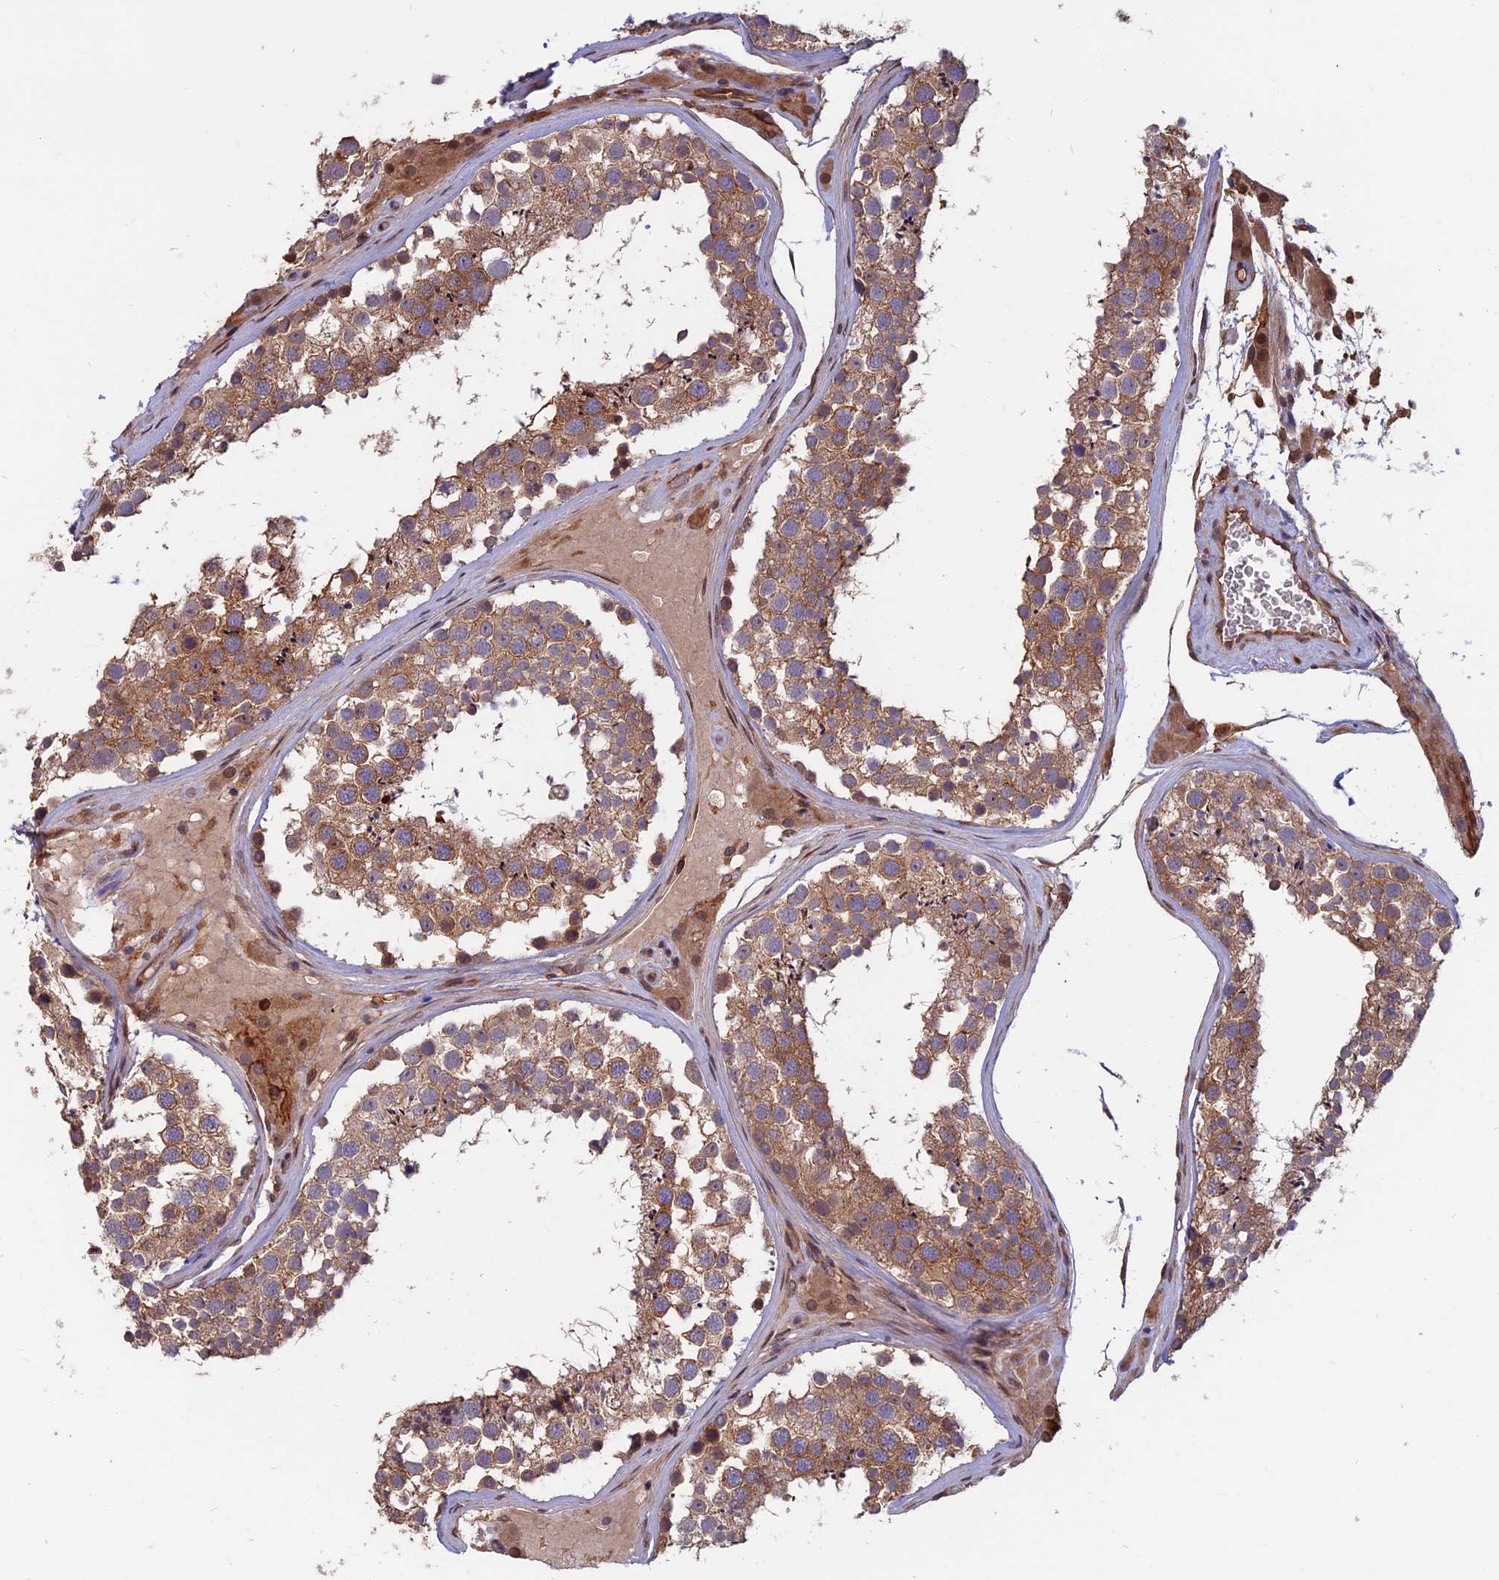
{"staining": {"intensity": "moderate", "quantity": ">75%", "location": "cytoplasmic/membranous"}, "tissue": "testis", "cell_type": "Cells in seminiferous ducts", "image_type": "normal", "snomed": [{"axis": "morphology", "description": "Normal tissue, NOS"}, {"axis": "topography", "description": "Testis"}], "caption": "High-power microscopy captured an IHC micrograph of unremarkable testis, revealing moderate cytoplasmic/membranous positivity in approximately >75% of cells in seminiferous ducts. The staining is performed using DAB brown chromogen to label protein expression. The nuclei are counter-stained blue using hematoxylin.", "gene": "SPG11", "patient": {"sex": "male", "age": 46}}